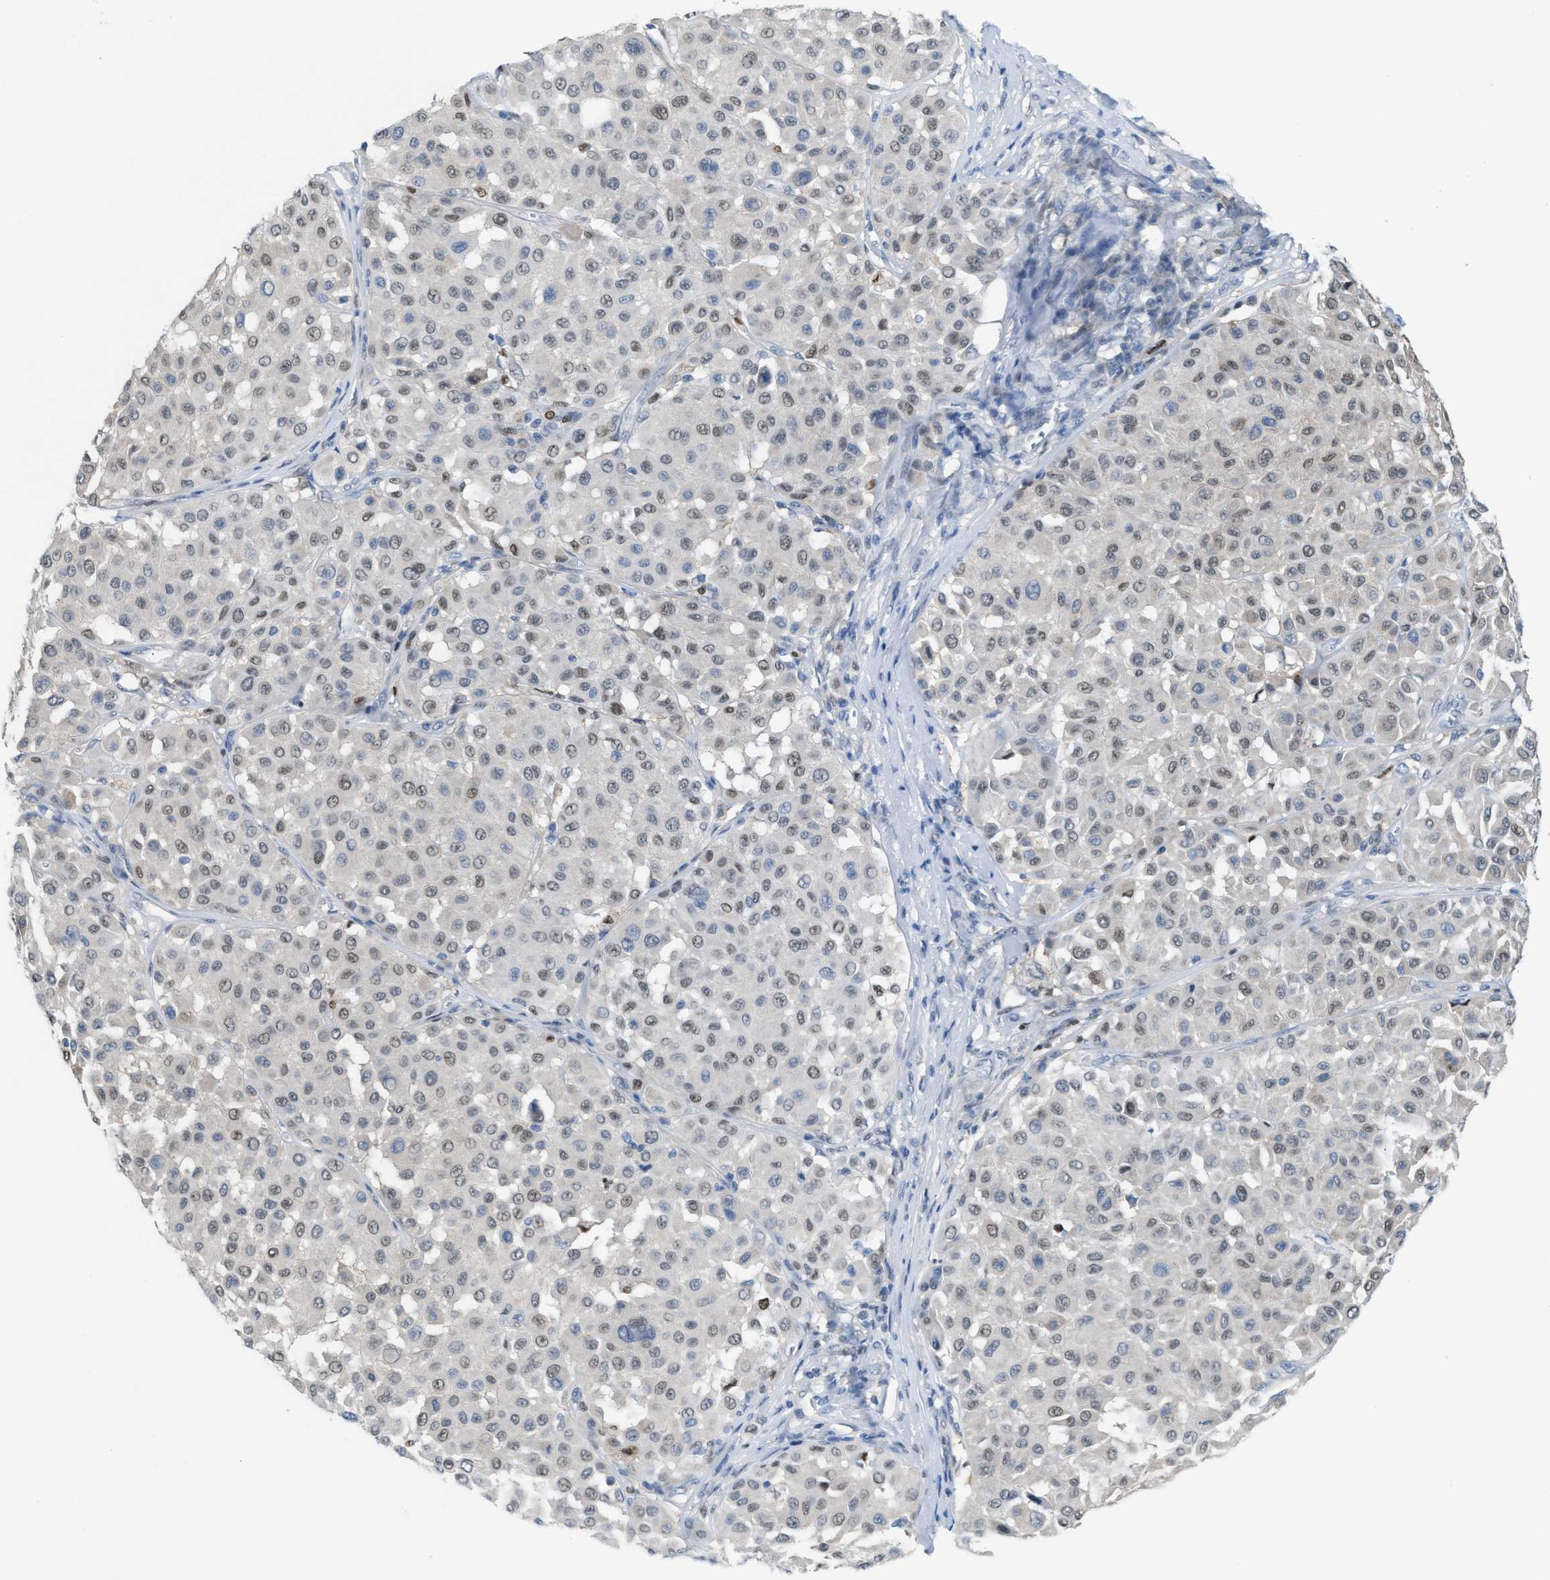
{"staining": {"intensity": "weak", "quantity": "25%-75%", "location": "nuclear"}, "tissue": "melanoma", "cell_type": "Tumor cells", "image_type": "cancer", "snomed": [{"axis": "morphology", "description": "Malignant melanoma, Metastatic site"}, {"axis": "topography", "description": "Soft tissue"}], "caption": "The photomicrograph displays a brown stain indicating the presence of a protein in the nuclear of tumor cells in melanoma.", "gene": "PPM1D", "patient": {"sex": "male", "age": 41}}